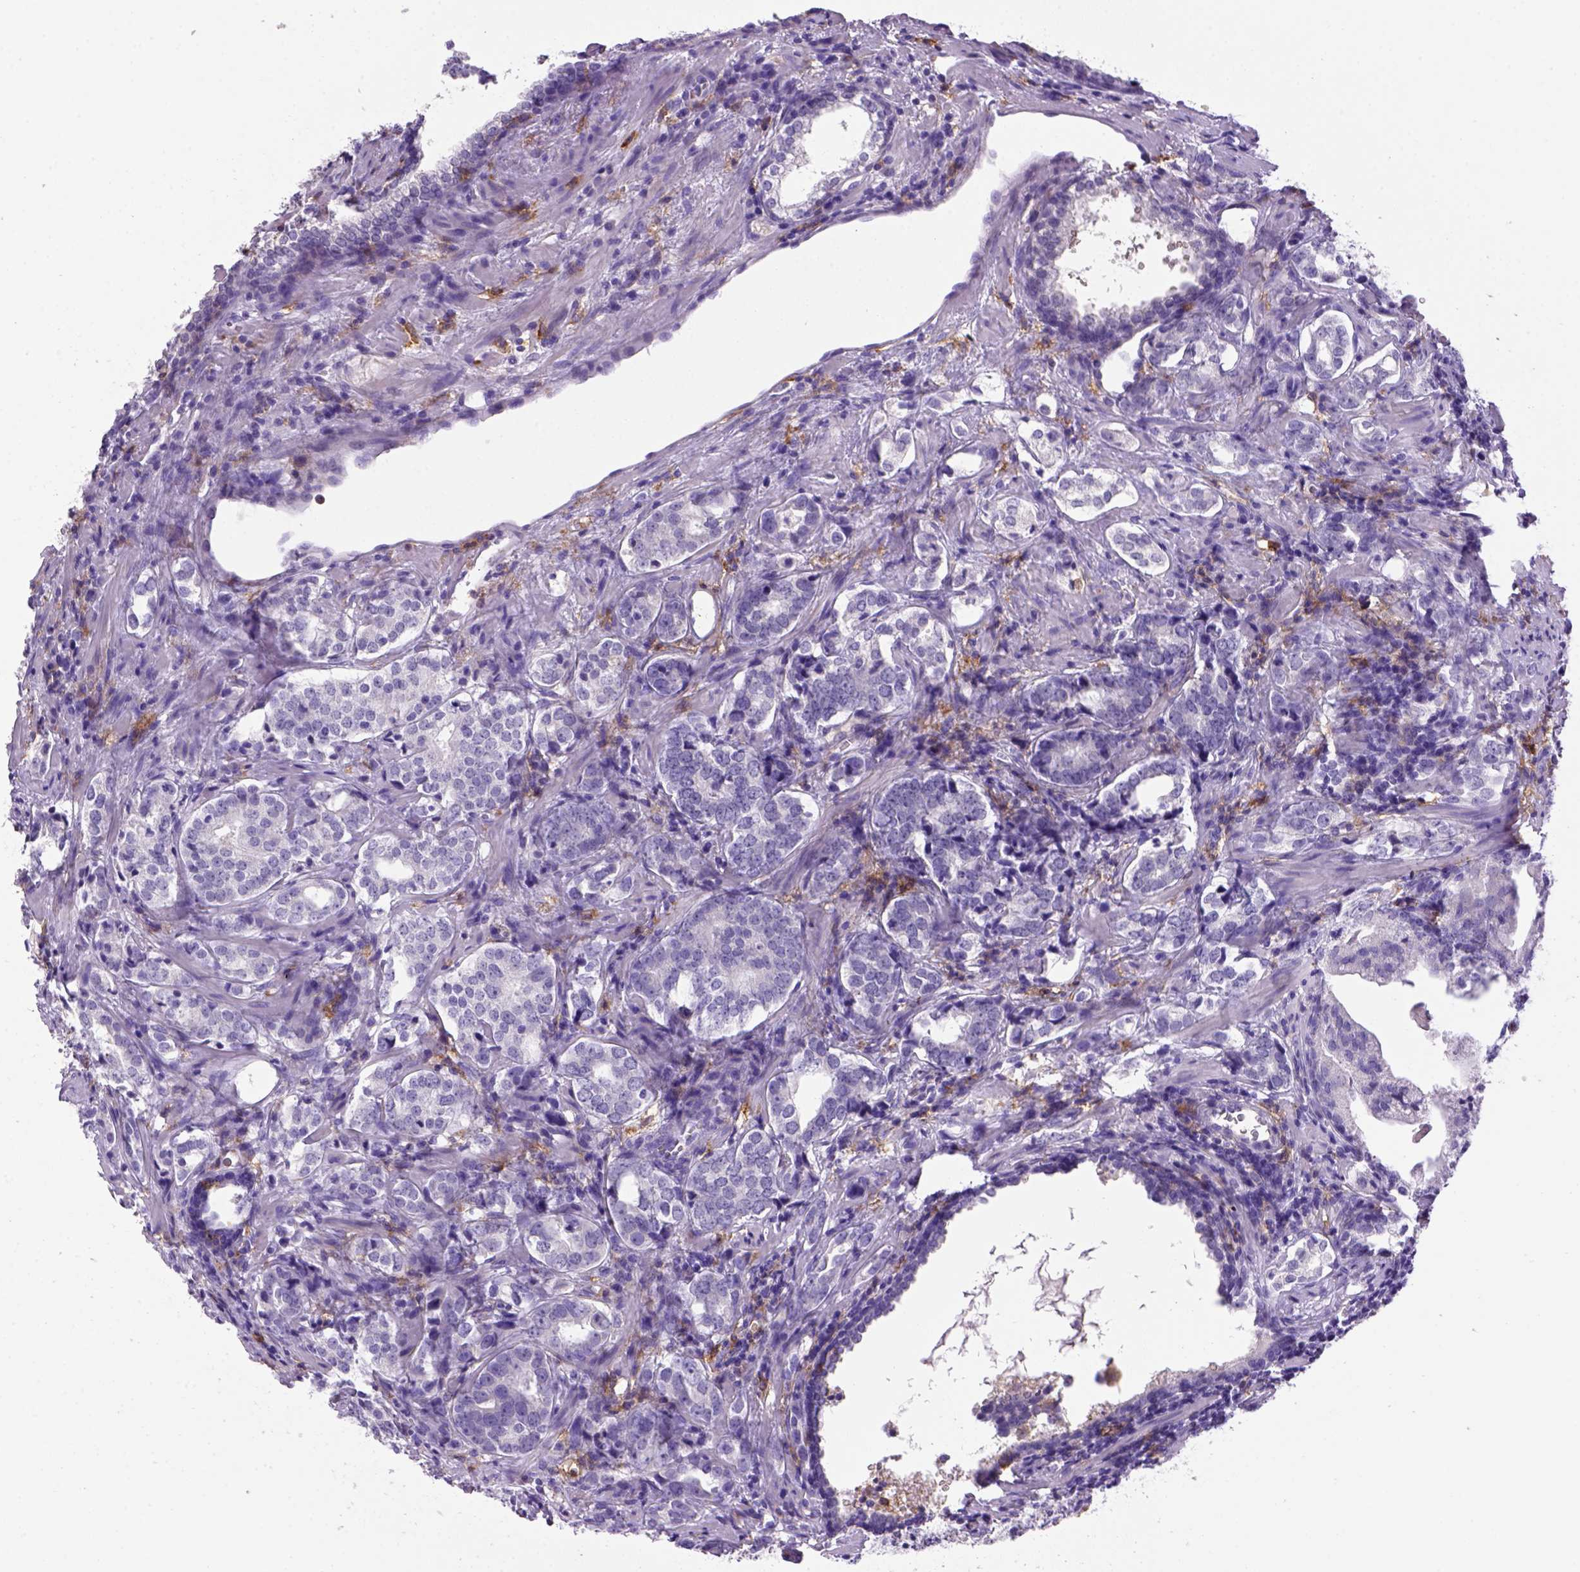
{"staining": {"intensity": "negative", "quantity": "none", "location": "none"}, "tissue": "prostate cancer", "cell_type": "Tumor cells", "image_type": "cancer", "snomed": [{"axis": "morphology", "description": "Adenocarcinoma, NOS"}, {"axis": "topography", "description": "Prostate and seminal vesicle, NOS"}], "caption": "The micrograph reveals no staining of tumor cells in prostate cancer.", "gene": "CD14", "patient": {"sex": "male", "age": 63}}